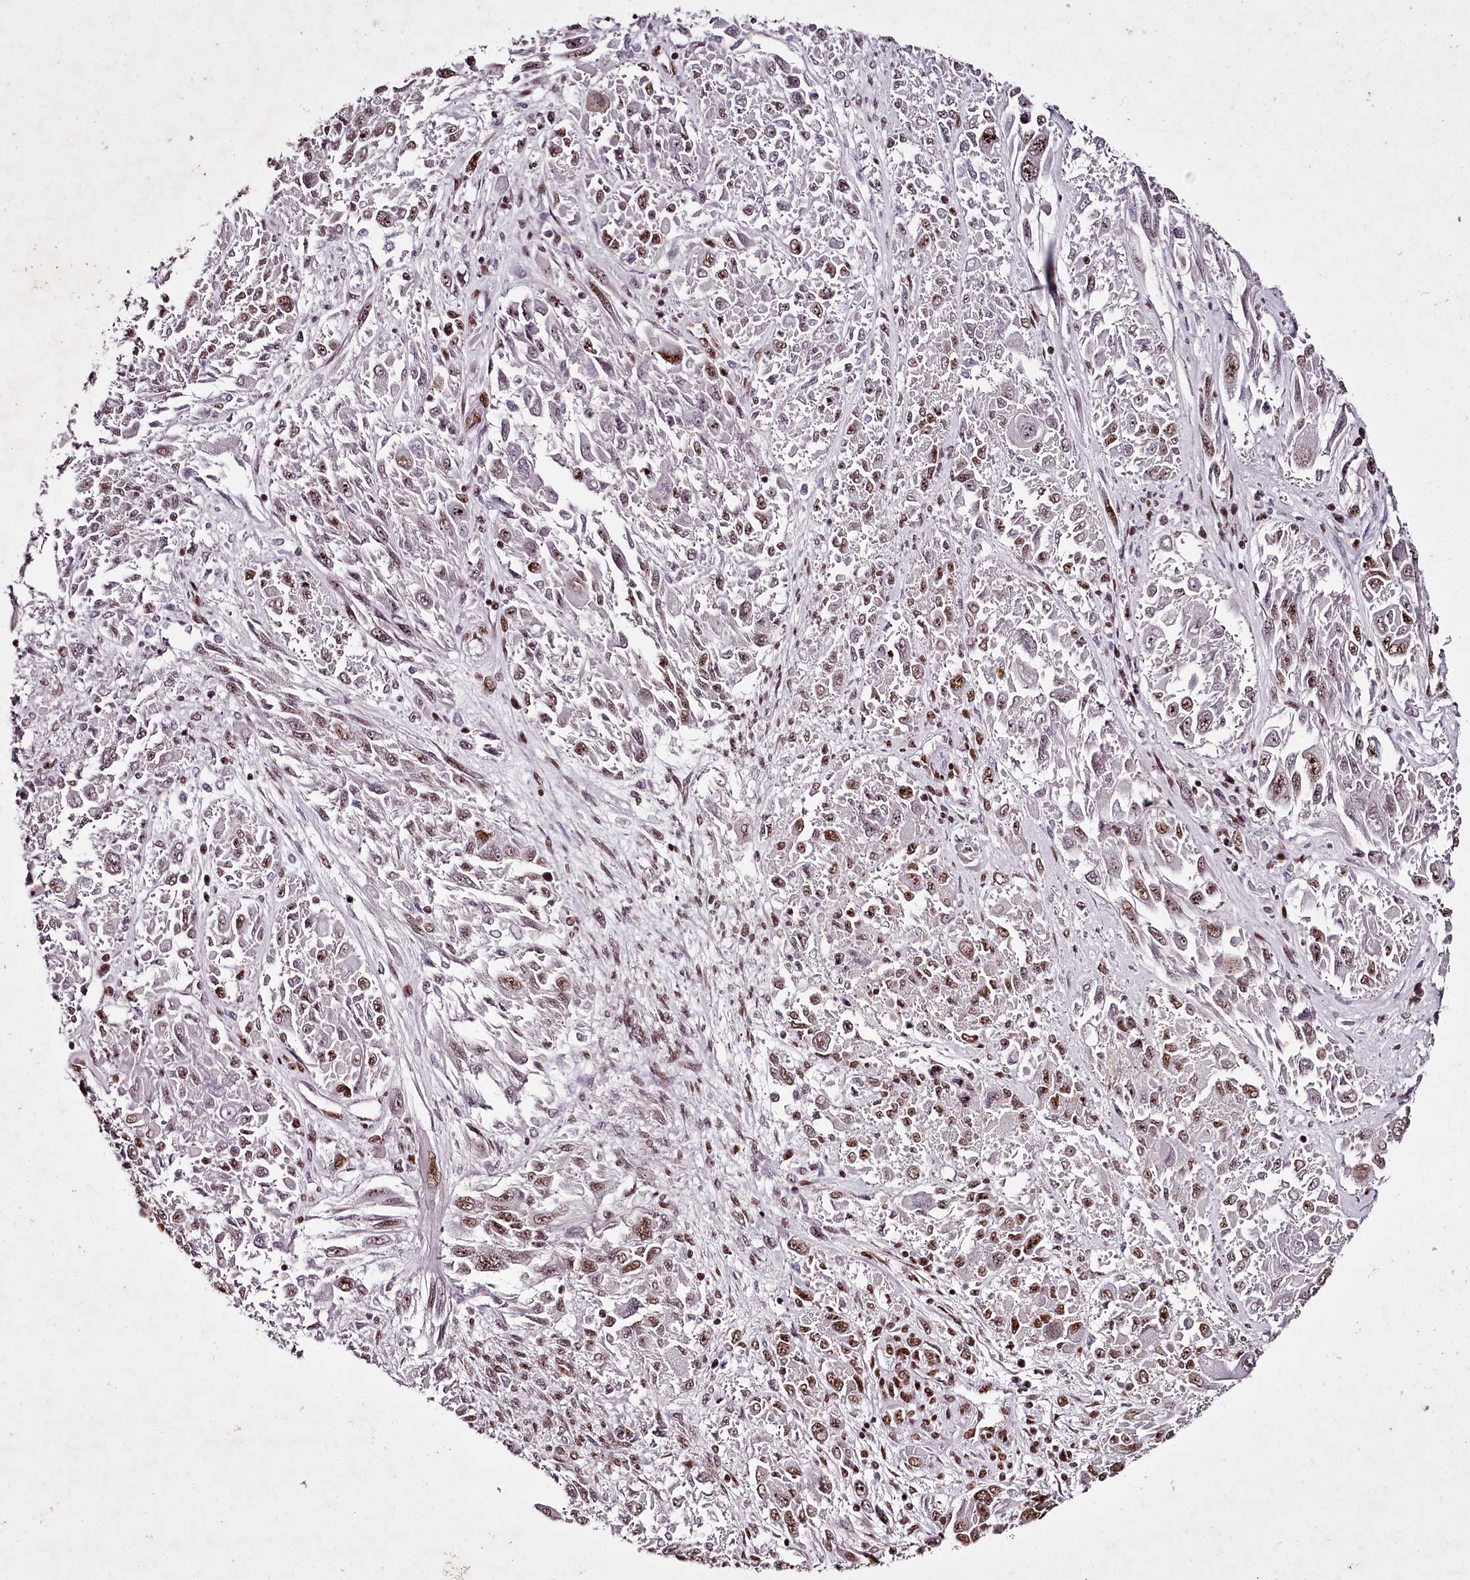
{"staining": {"intensity": "moderate", "quantity": "25%-75%", "location": "nuclear"}, "tissue": "melanoma", "cell_type": "Tumor cells", "image_type": "cancer", "snomed": [{"axis": "morphology", "description": "Malignant melanoma, NOS"}, {"axis": "topography", "description": "Skin"}], "caption": "Melanoma tissue demonstrates moderate nuclear expression in about 25%-75% of tumor cells", "gene": "PSPC1", "patient": {"sex": "female", "age": 91}}